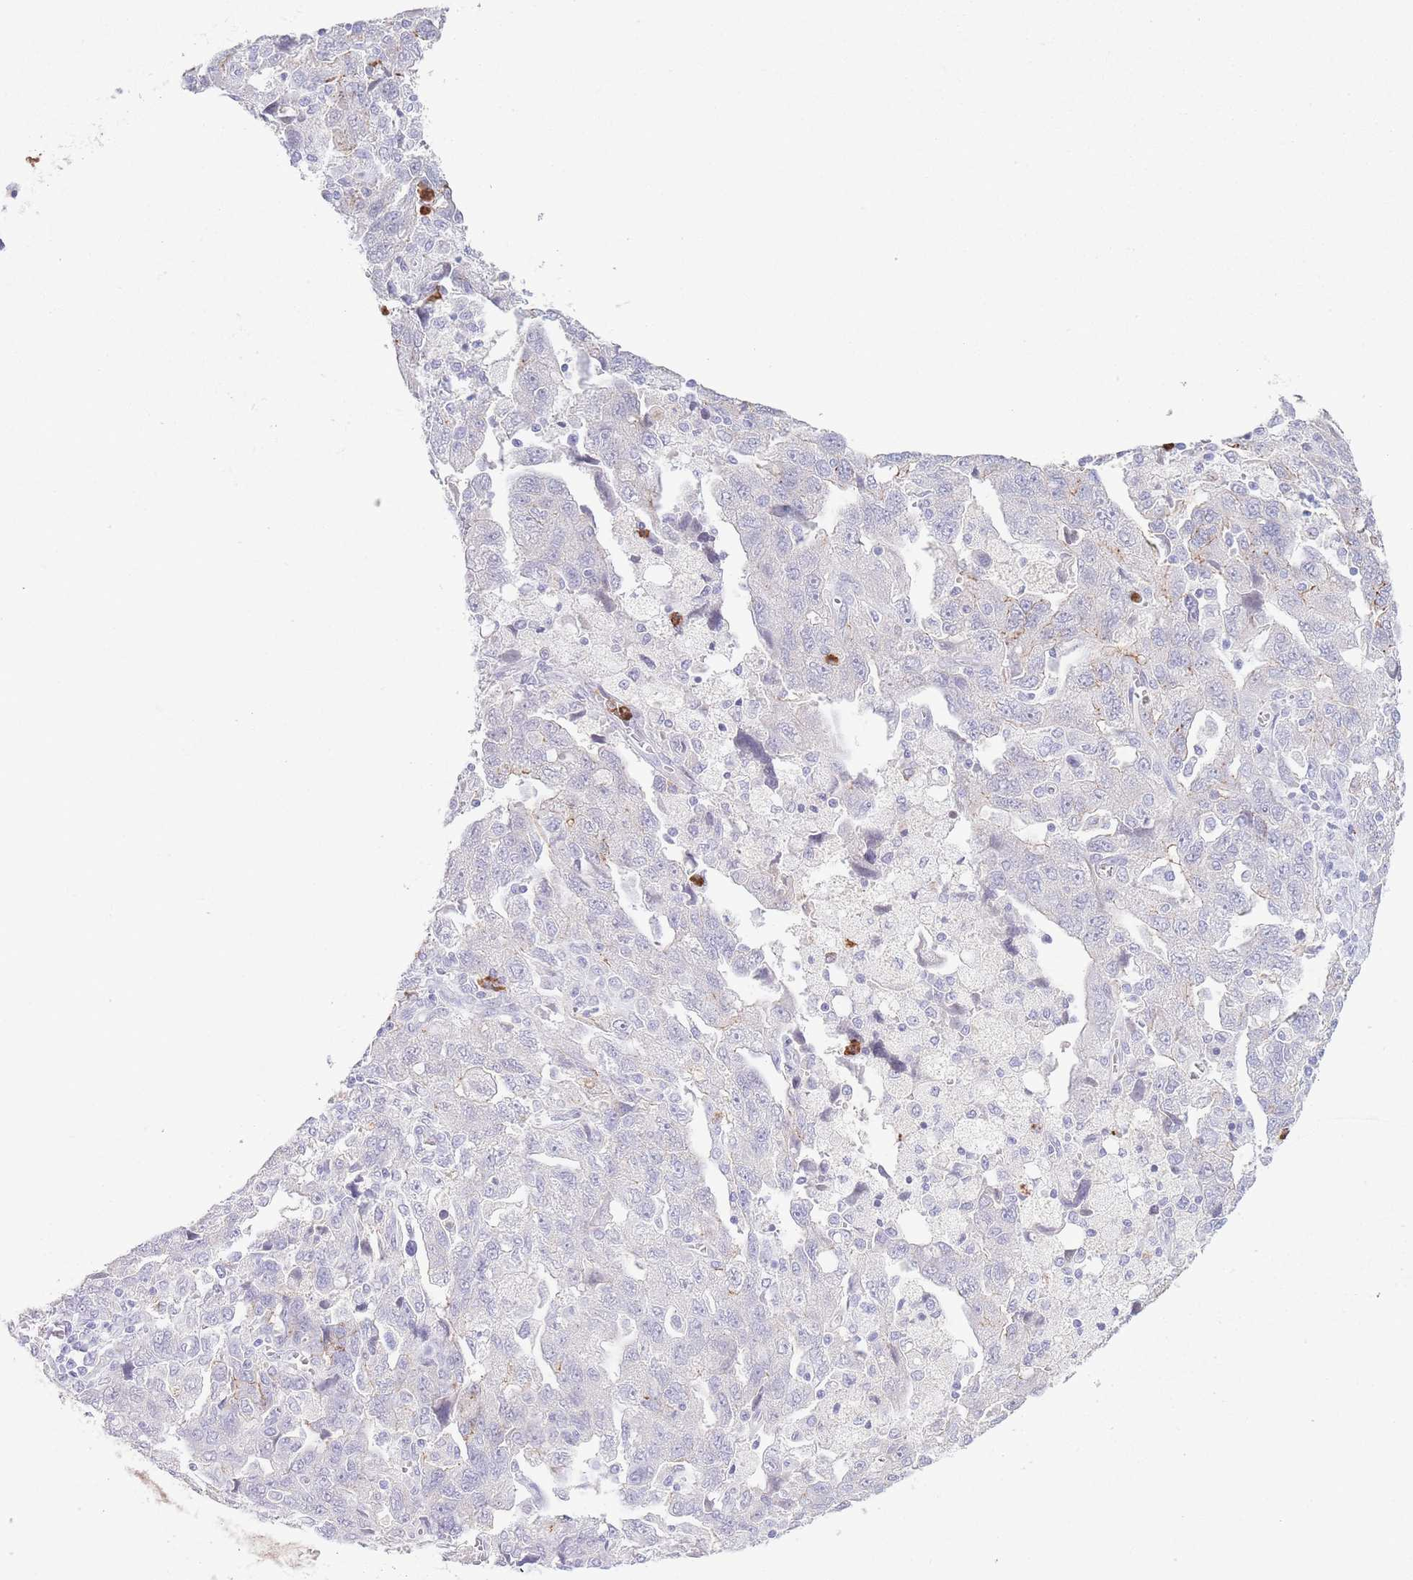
{"staining": {"intensity": "negative", "quantity": "none", "location": "none"}, "tissue": "ovarian cancer", "cell_type": "Tumor cells", "image_type": "cancer", "snomed": [{"axis": "morphology", "description": "Carcinoma, NOS"}, {"axis": "morphology", "description": "Cystadenocarcinoma, serous, NOS"}, {"axis": "topography", "description": "Ovary"}], "caption": "Protein analysis of ovarian cancer (serous cystadenocarcinoma) exhibits no significant expression in tumor cells. The staining is performed using DAB brown chromogen with nuclei counter-stained in using hematoxylin.", "gene": "LCLAT1", "patient": {"sex": "female", "age": 69}}